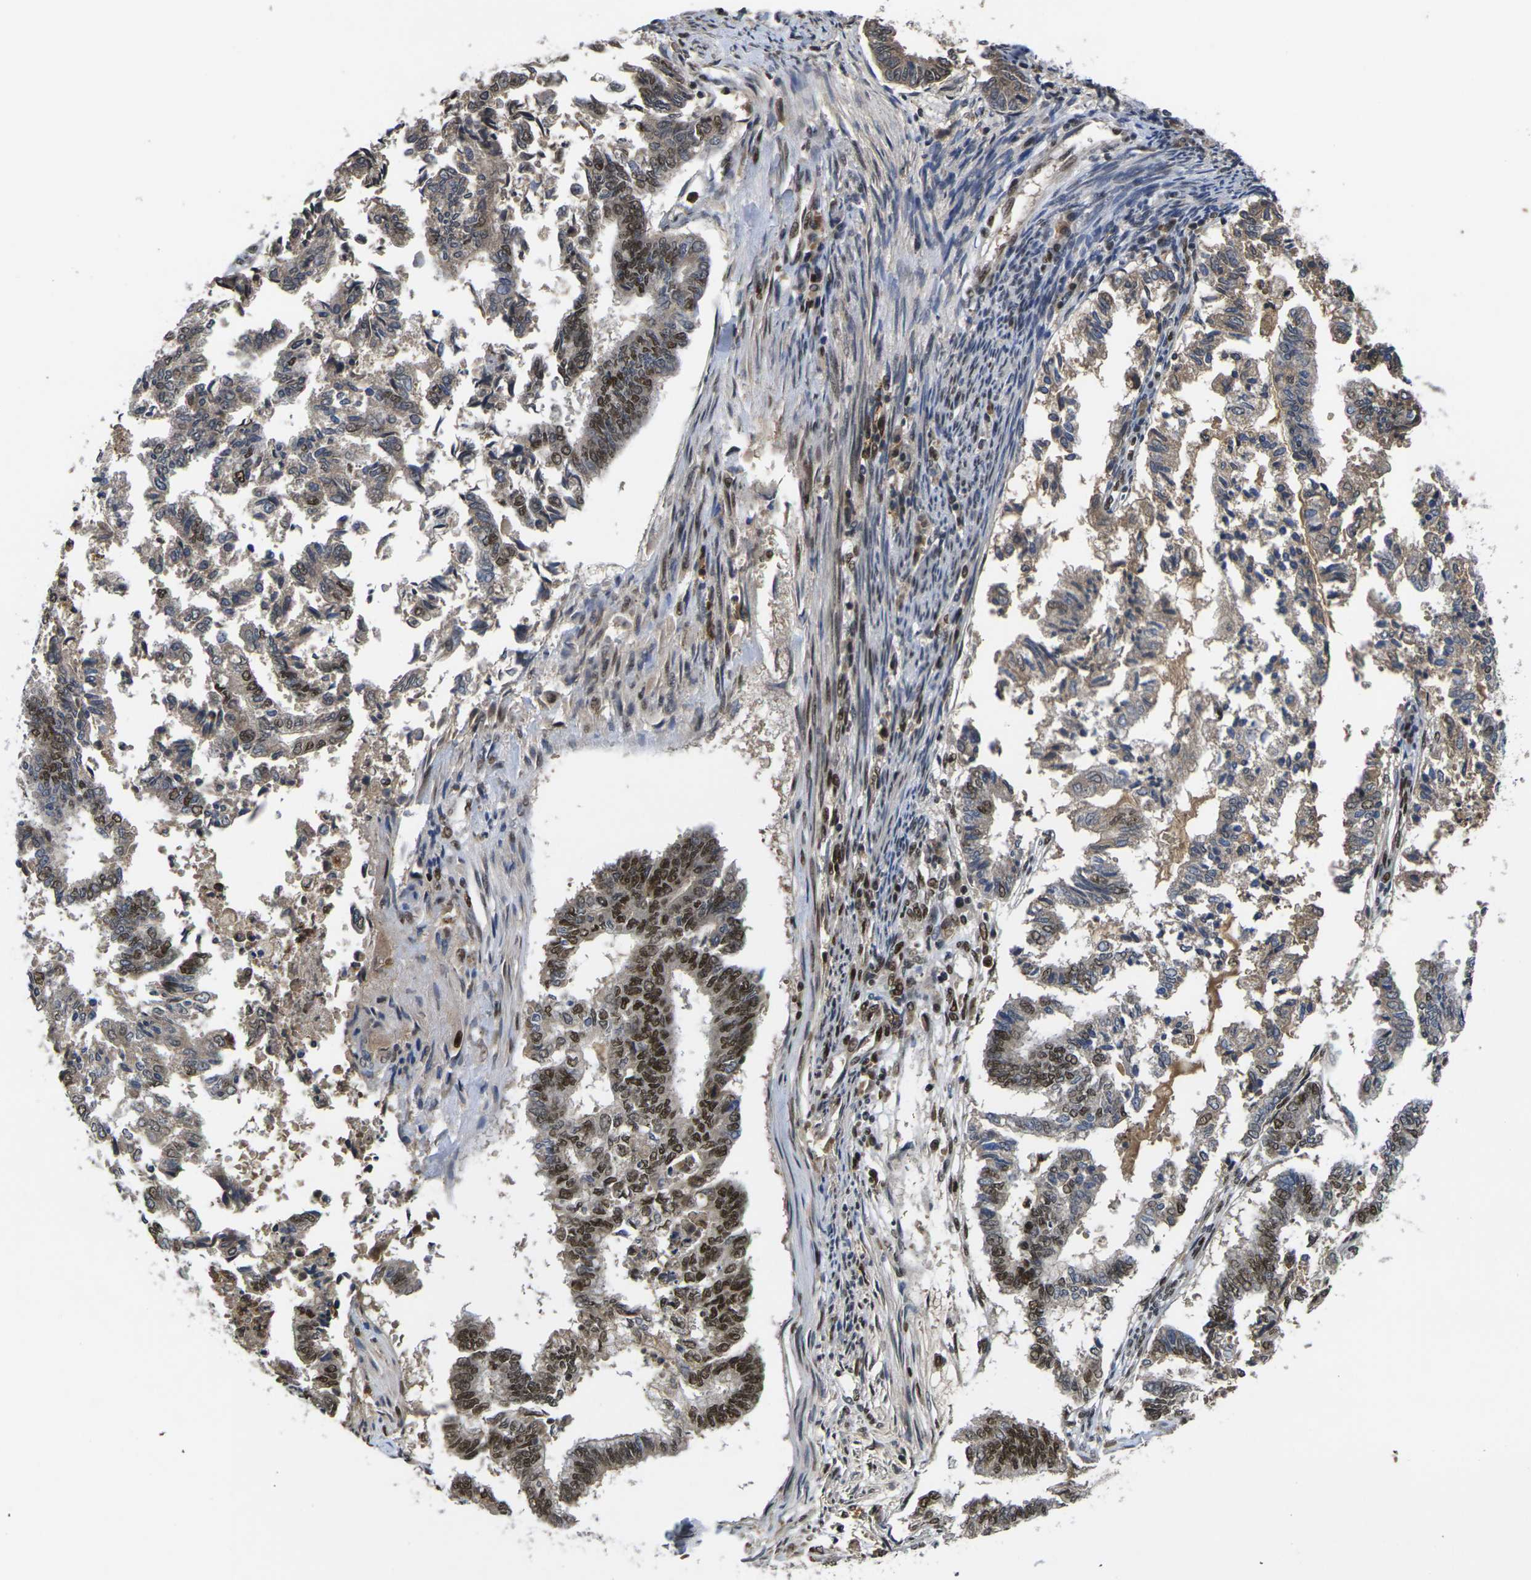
{"staining": {"intensity": "strong", "quantity": "<25%", "location": "nuclear"}, "tissue": "endometrial cancer", "cell_type": "Tumor cells", "image_type": "cancer", "snomed": [{"axis": "morphology", "description": "Necrosis, NOS"}, {"axis": "morphology", "description": "Adenocarcinoma, NOS"}, {"axis": "topography", "description": "Endometrium"}], "caption": "This image exhibits IHC staining of adenocarcinoma (endometrial), with medium strong nuclear staining in approximately <25% of tumor cells.", "gene": "GTF2E1", "patient": {"sex": "female", "age": 79}}